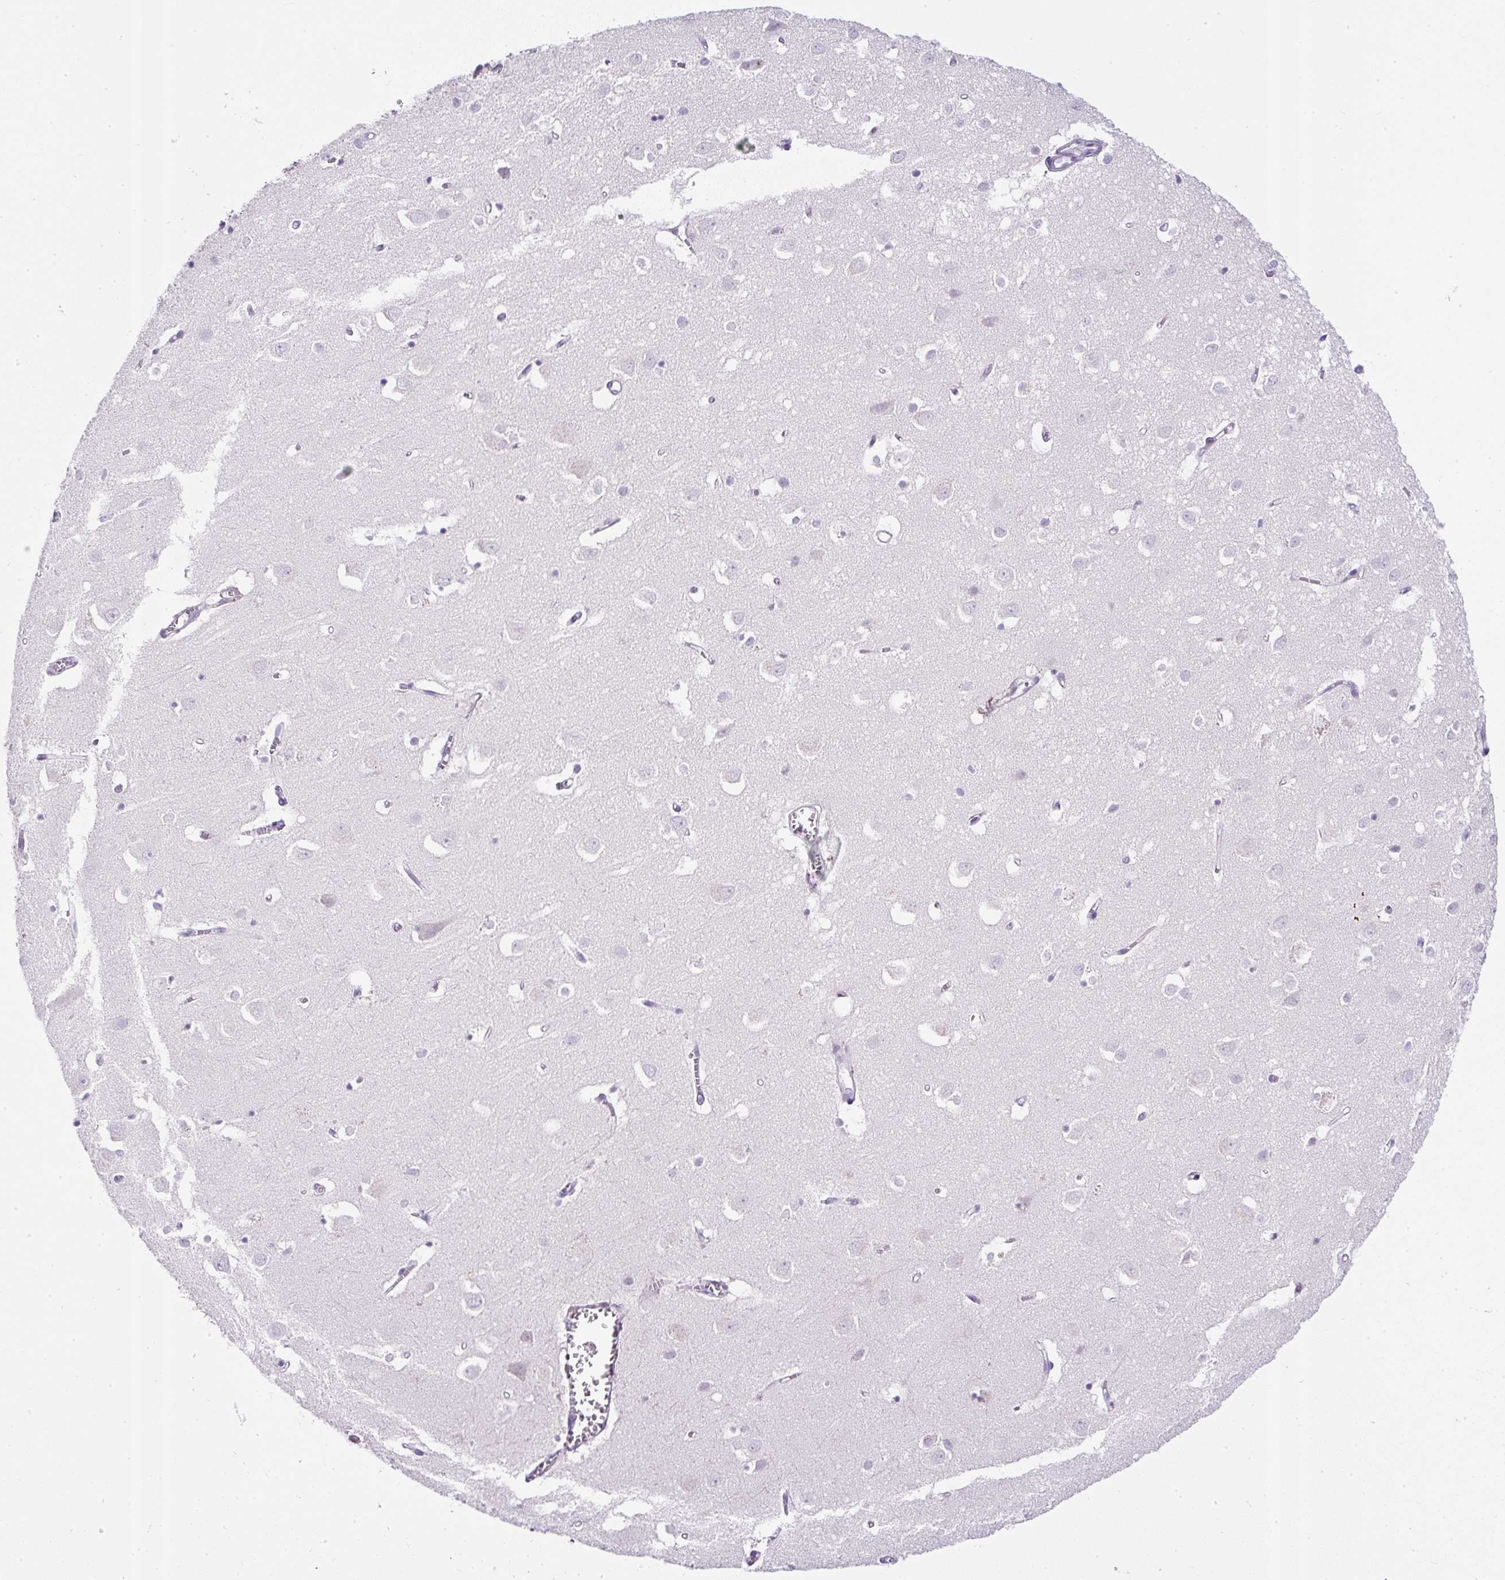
{"staining": {"intensity": "negative", "quantity": "none", "location": "none"}, "tissue": "cerebral cortex", "cell_type": "Endothelial cells", "image_type": "normal", "snomed": [{"axis": "morphology", "description": "Normal tissue, NOS"}, {"axis": "topography", "description": "Cerebral cortex"}], "caption": "The immunohistochemistry (IHC) image has no significant positivity in endothelial cells of cerebral cortex. (Stains: DAB (3,3'-diaminobenzidine) IHC with hematoxylin counter stain, Microscopy: brightfield microscopy at high magnification).", "gene": "COL9A2", "patient": {"sex": "male", "age": 70}}